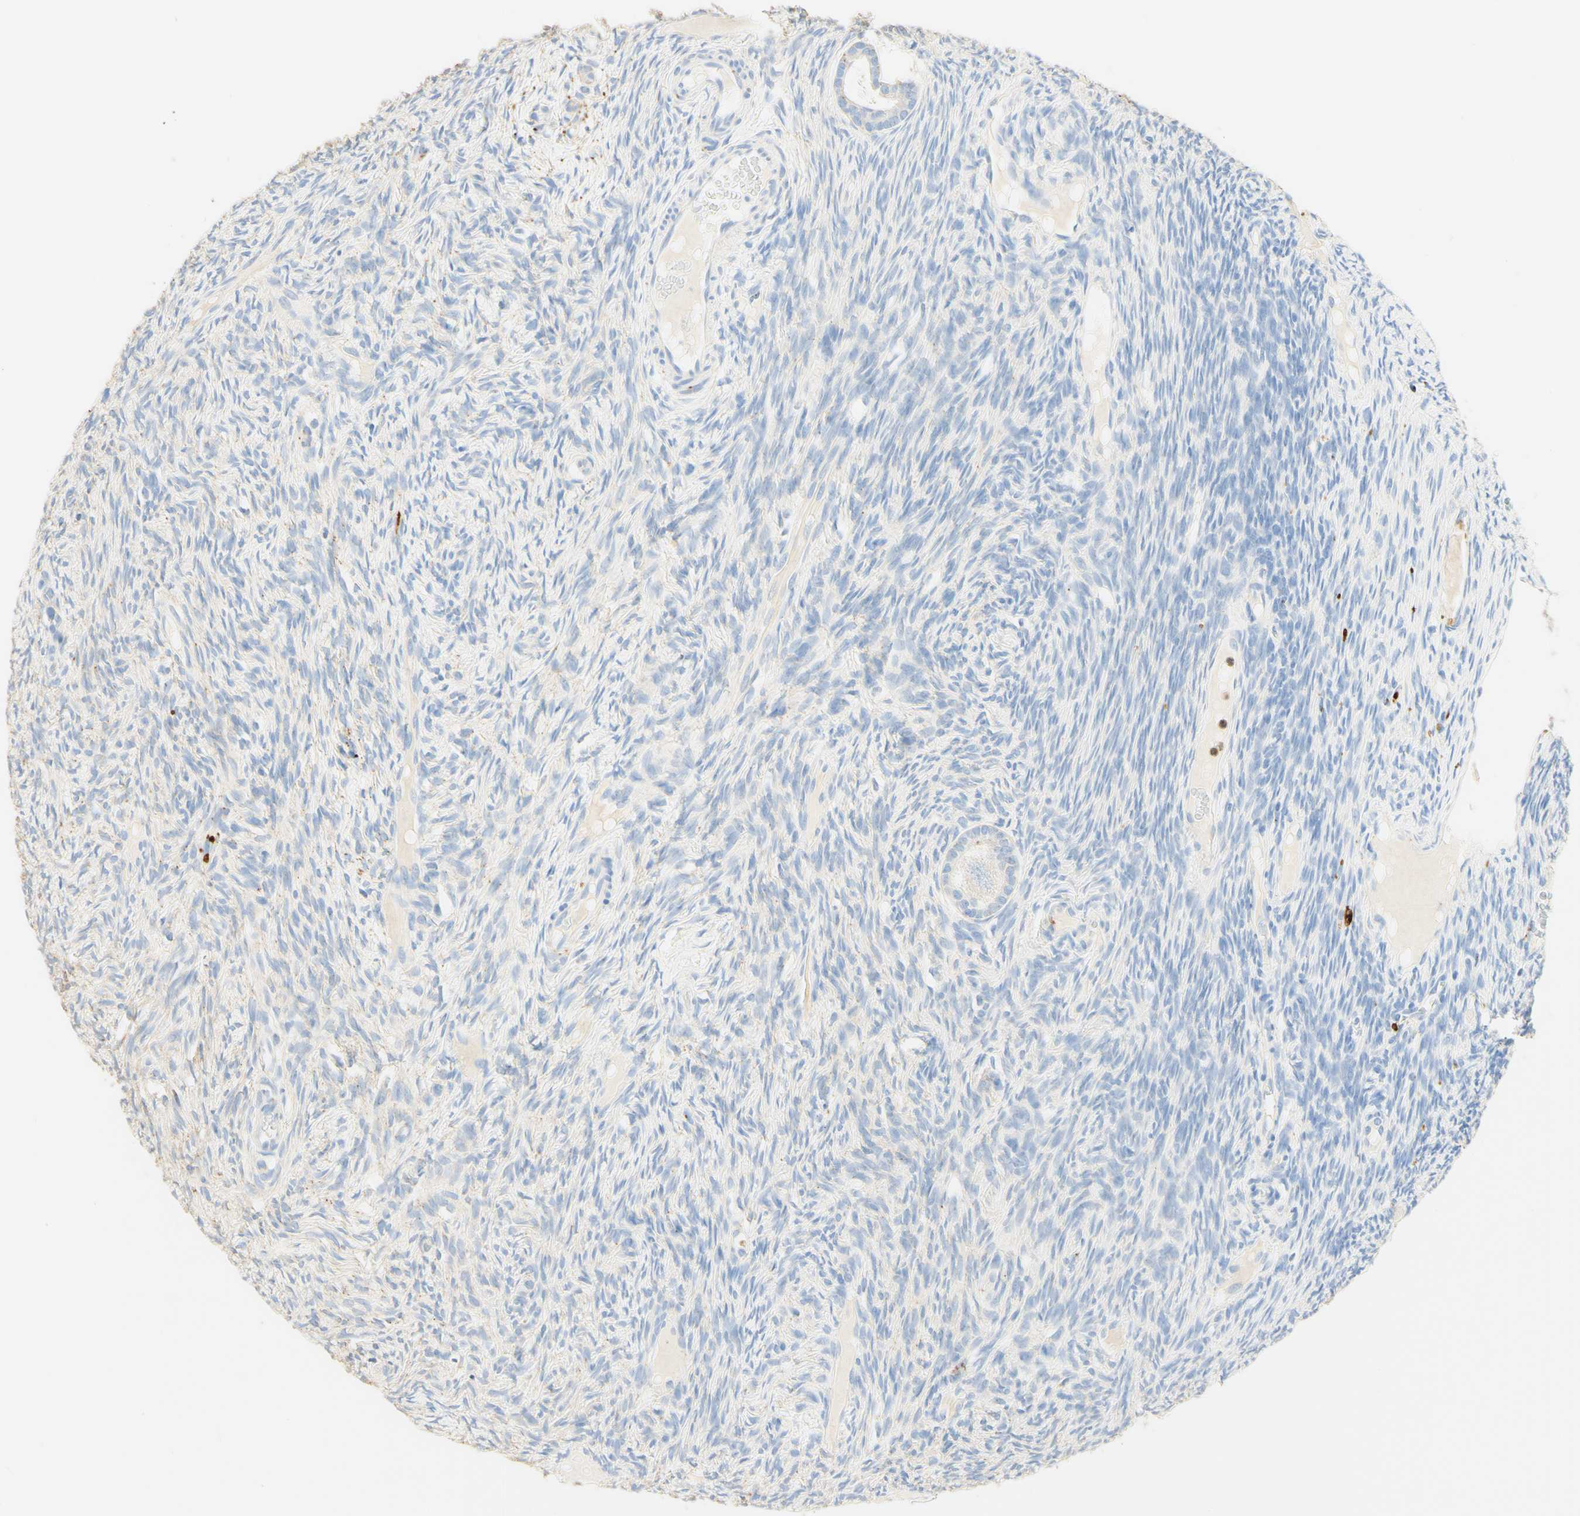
{"staining": {"intensity": "negative", "quantity": "none", "location": "none"}, "tissue": "ovary", "cell_type": "Follicle cells", "image_type": "normal", "snomed": [{"axis": "morphology", "description": "Normal tissue, NOS"}, {"axis": "topography", "description": "Ovary"}], "caption": "Immunohistochemical staining of normal ovary exhibits no significant expression in follicle cells.", "gene": "CD63", "patient": {"sex": "female", "age": 33}}